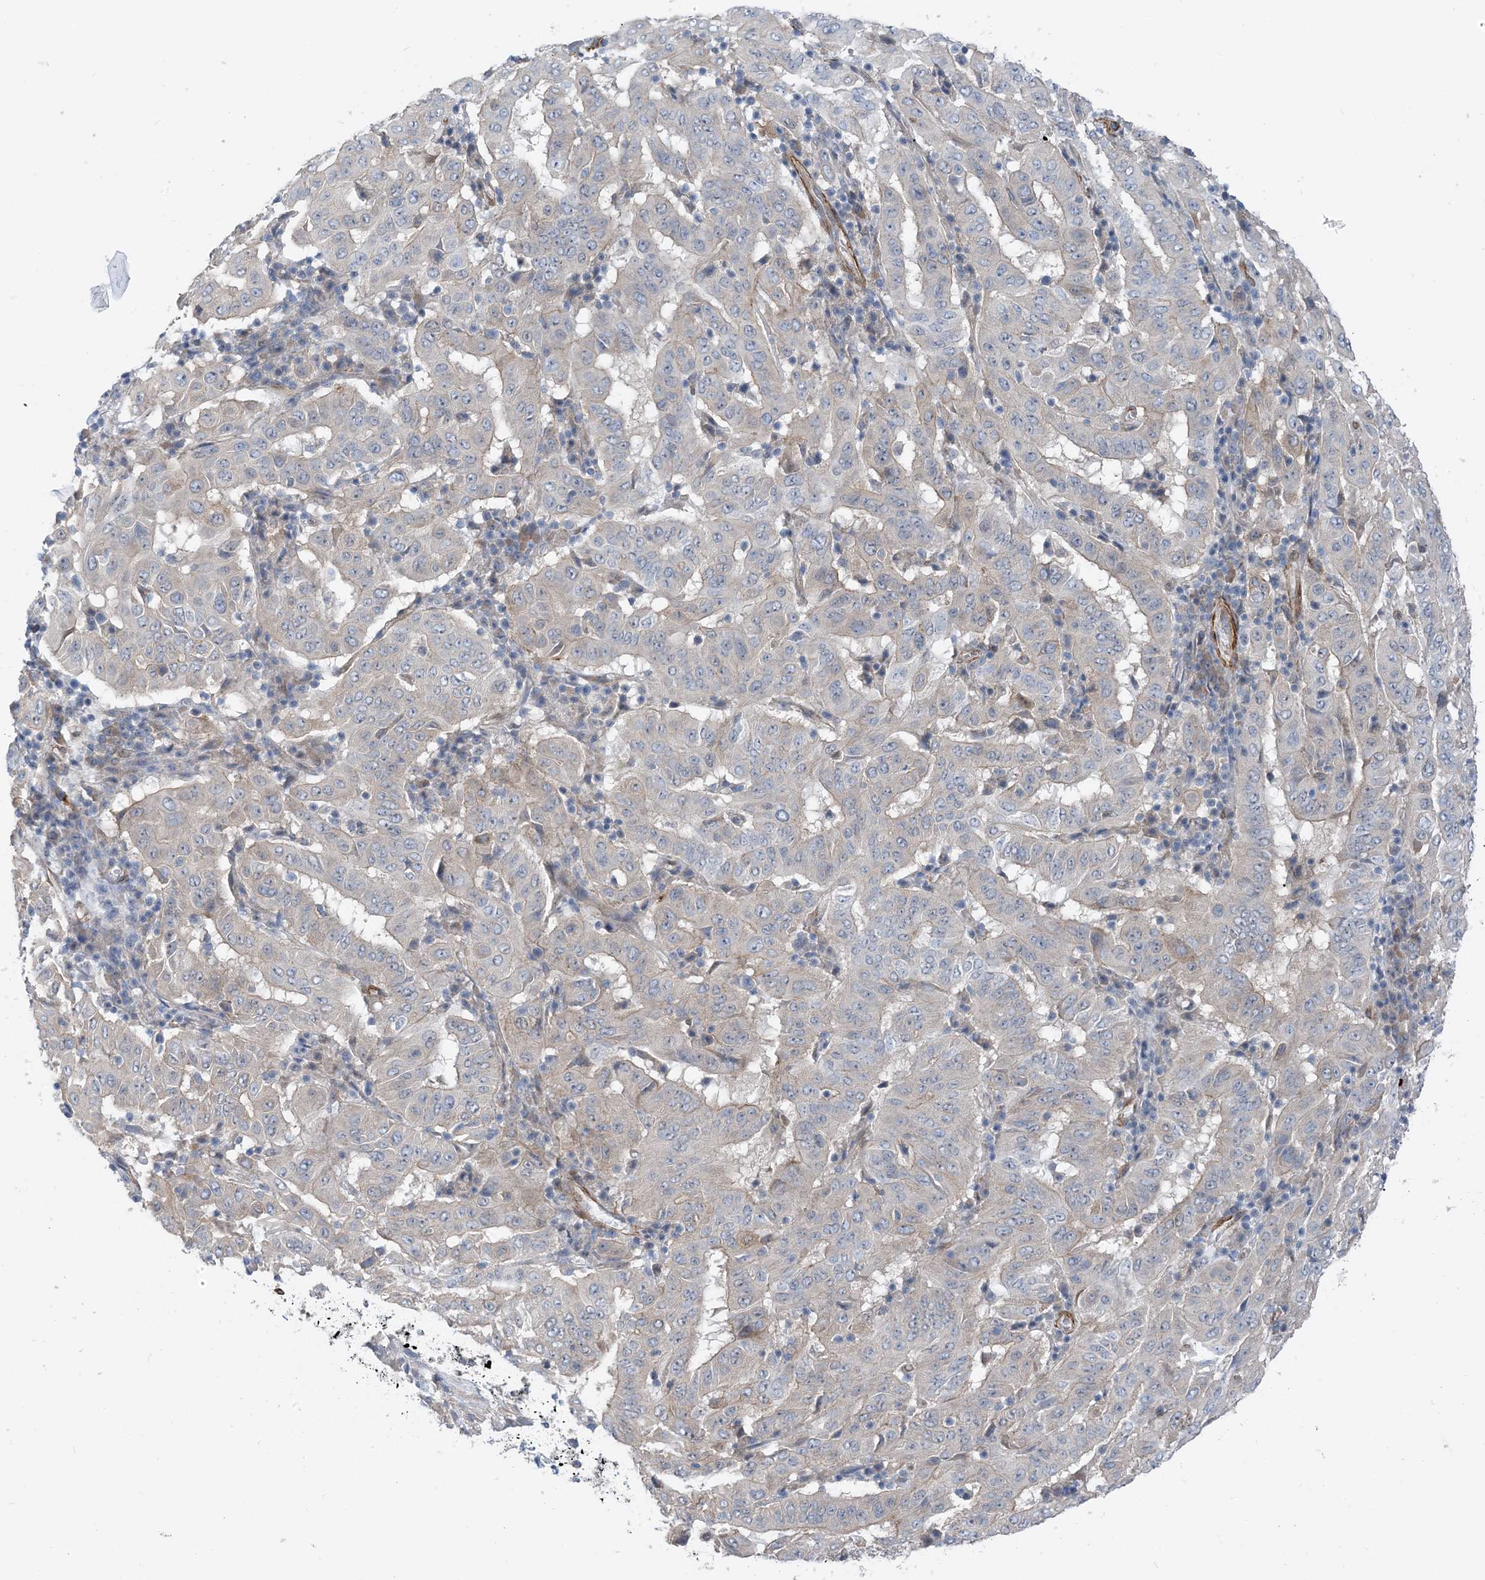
{"staining": {"intensity": "weak", "quantity": "<25%", "location": "cytoplasmic/membranous"}, "tissue": "pancreatic cancer", "cell_type": "Tumor cells", "image_type": "cancer", "snomed": [{"axis": "morphology", "description": "Adenocarcinoma, NOS"}, {"axis": "topography", "description": "Pancreas"}], "caption": "An image of human pancreatic adenocarcinoma is negative for staining in tumor cells.", "gene": "PLEKHA3", "patient": {"sex": "male", "age": 63}}